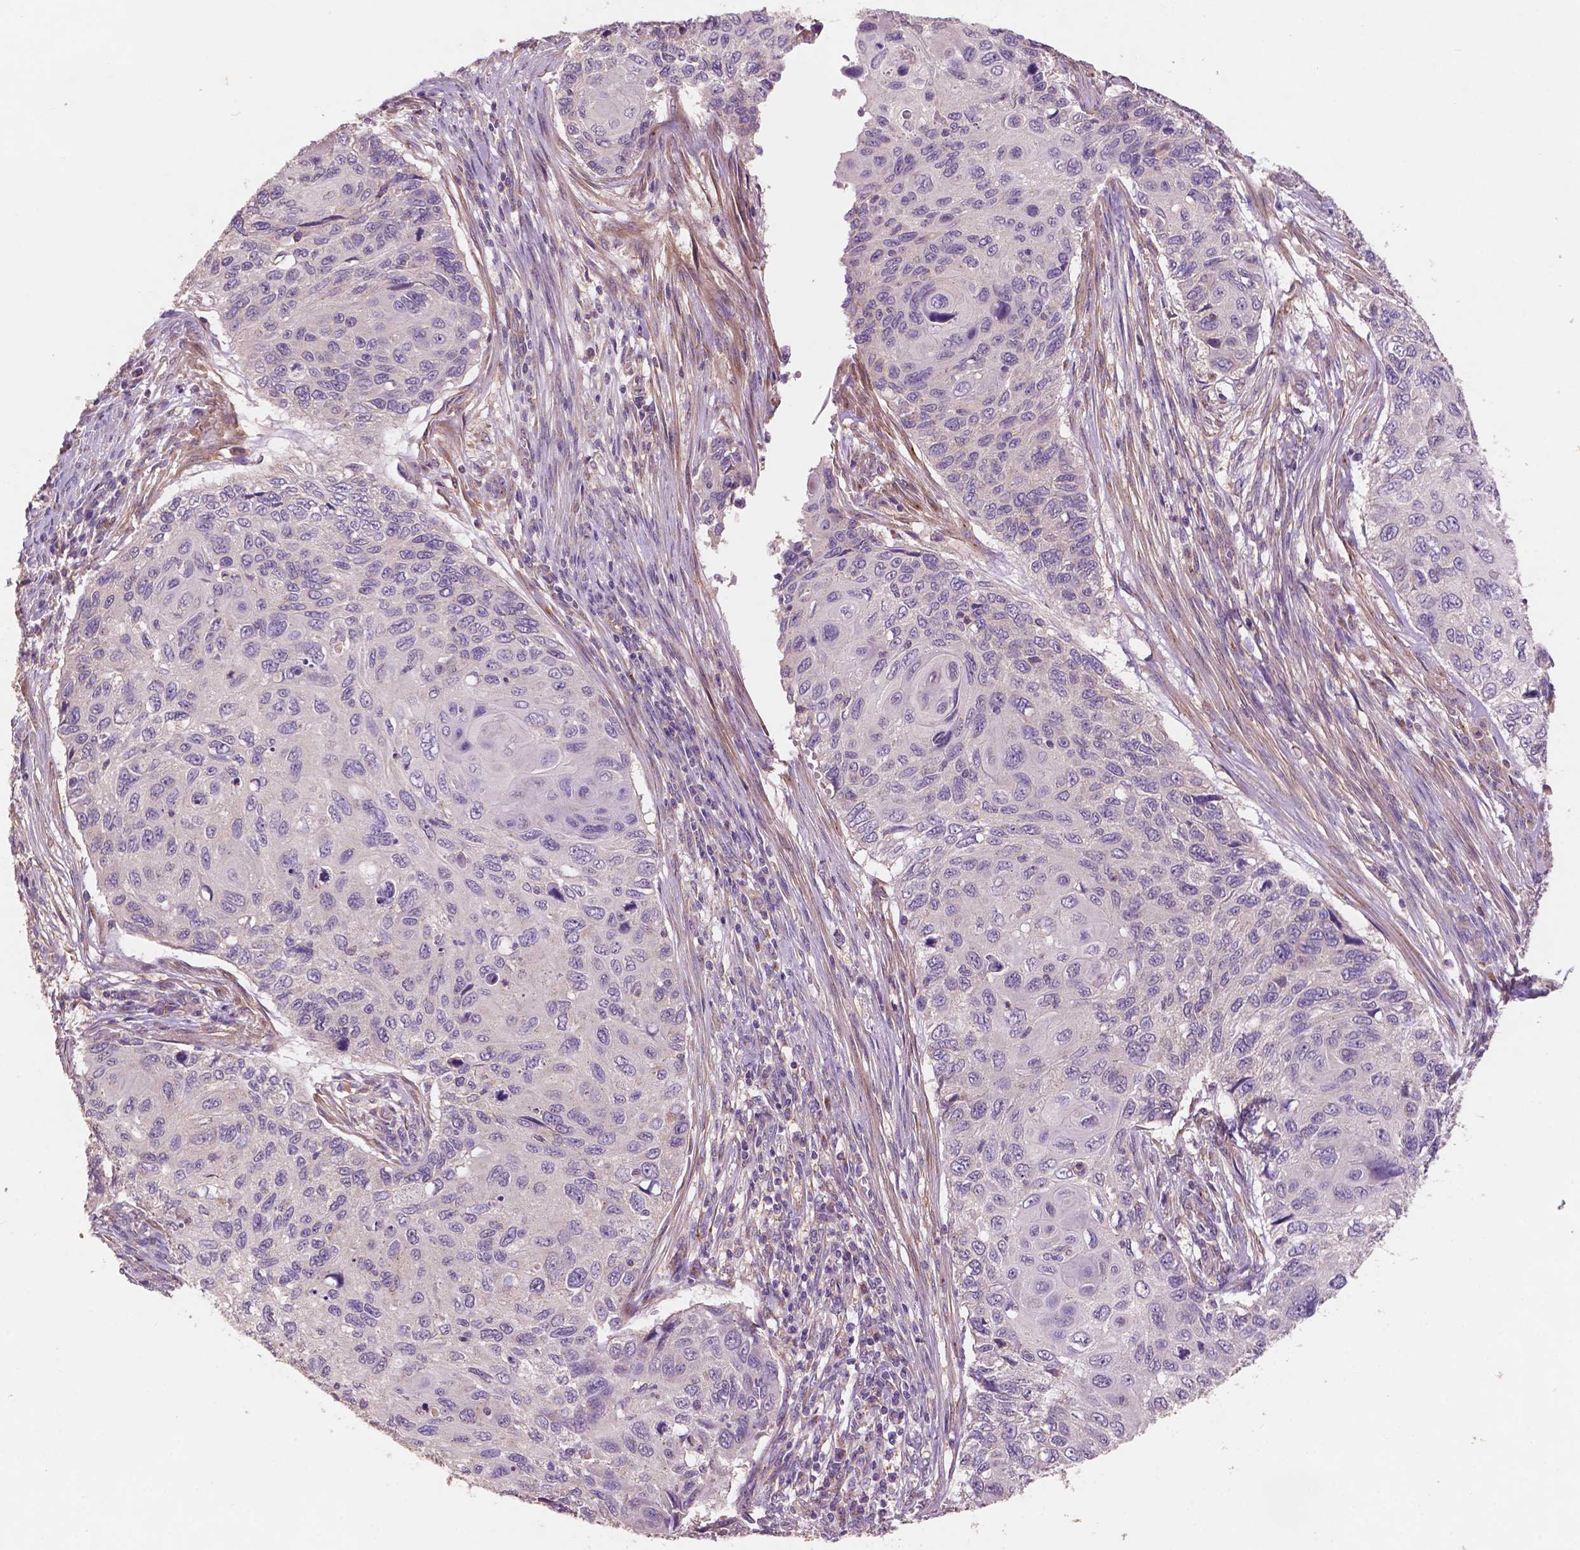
{"staining": {"intensity": "negative", "quantity": "none", "location": "none"}, "tissue": "cervical cancer", "cell_type": "Tumor cells", "image_type": "cancer", "snomed": [{"axis": "morphology", "description": "Squamous cell carcinoma, NOS"}, {"axis": "topography", "description": "Cervix"}], "caption": "This is an immunohistochemistry micrograph of cervical cancer (squamous cell carcinoma). There is no expression in tumor cells.", "gene": "CHPT1", "patient": {"sex": "female", "age": 70}}